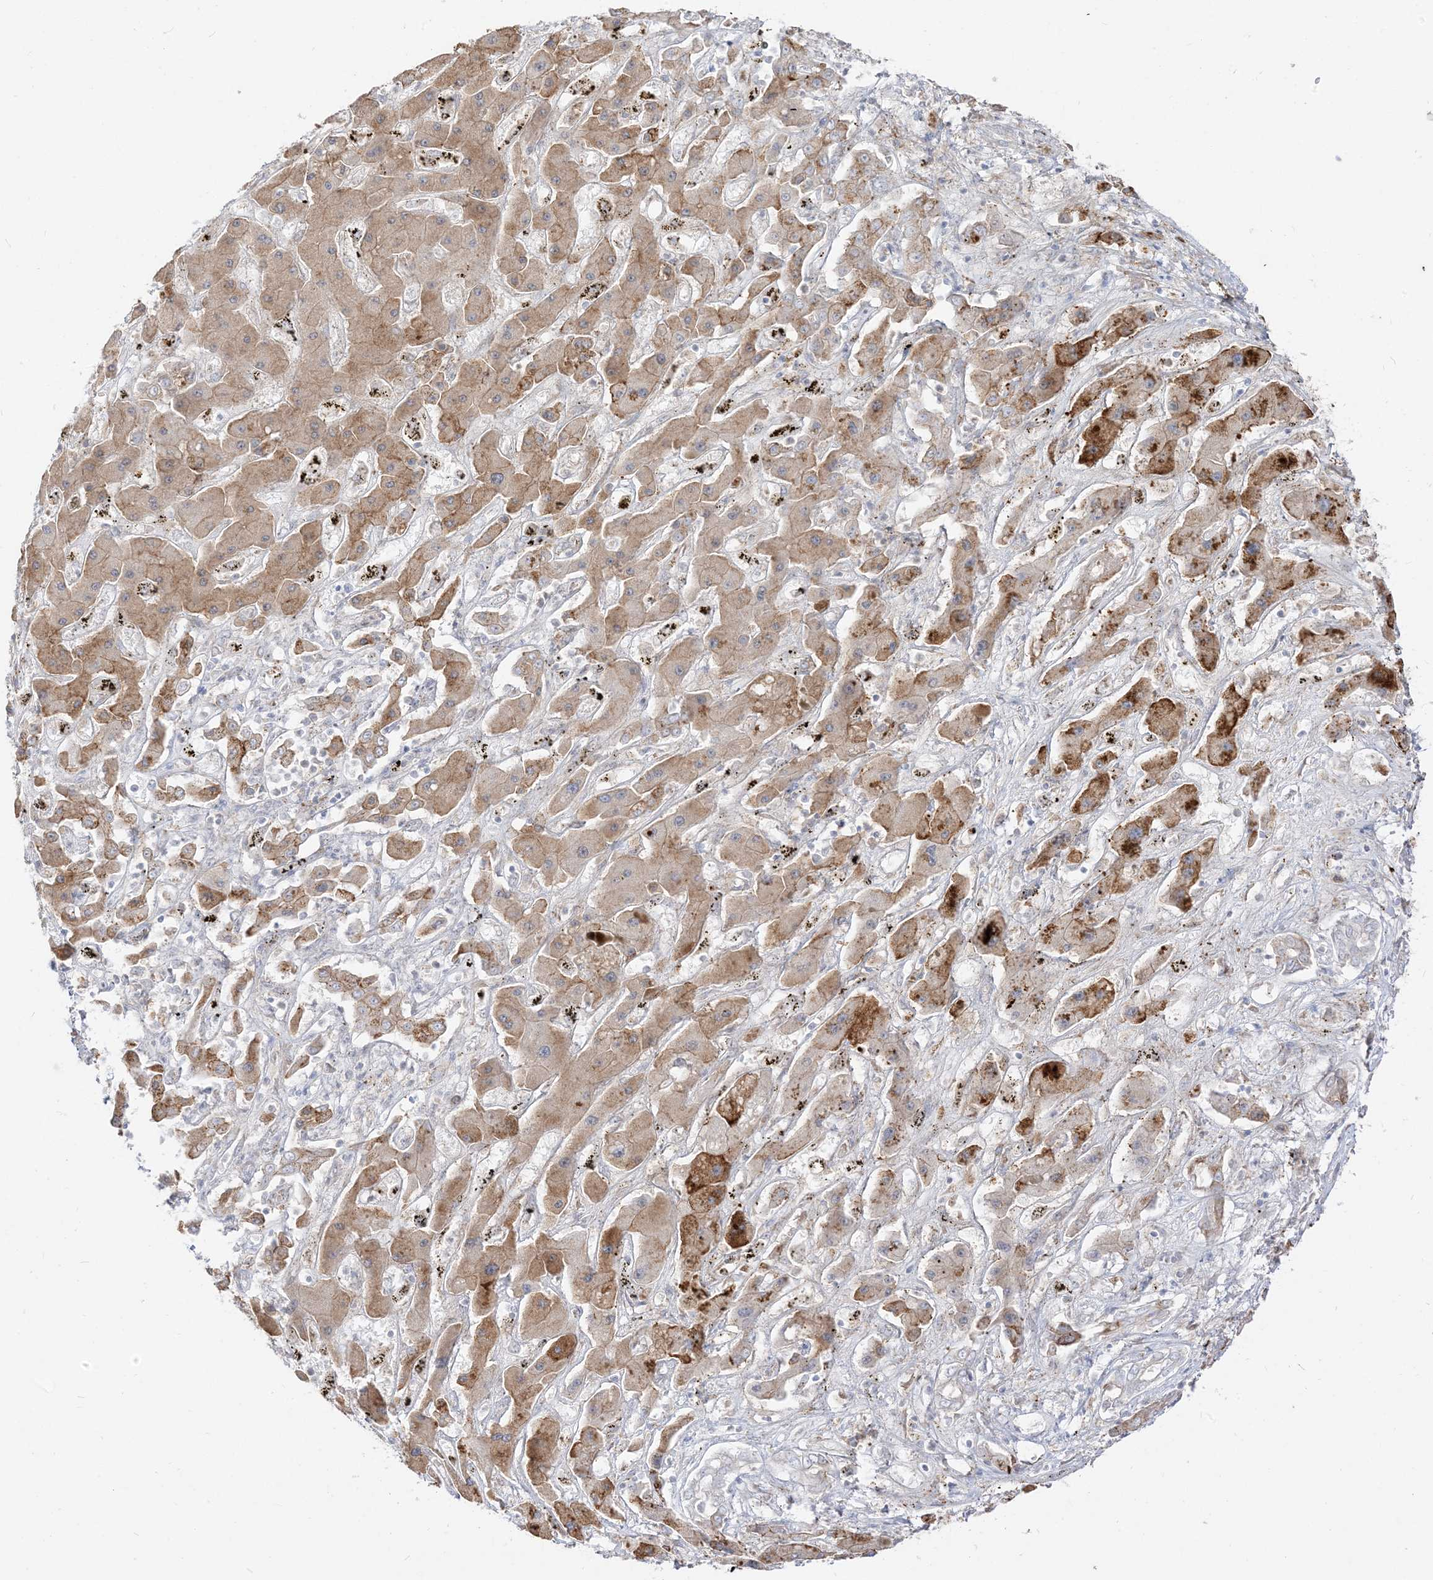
{"staining": {"intensity": "moderate", "quantity": "25%-75%", "location": "cytoplasmic/membranous"}, "tissue": "liver cancer", "cell_type": "Tumor cells", "image_type": "cancer", "snomed": [{"axis": "morphology", "description": "Cholangiocarcinoma"}, {"axis": "topography", "description": "Liver"}], "caption": "Liver cancer stained with a protein marker displays moderate staining in tumor cells.", "gene": "LOXL3", "patient": {"sex": "male", "age": 67}}